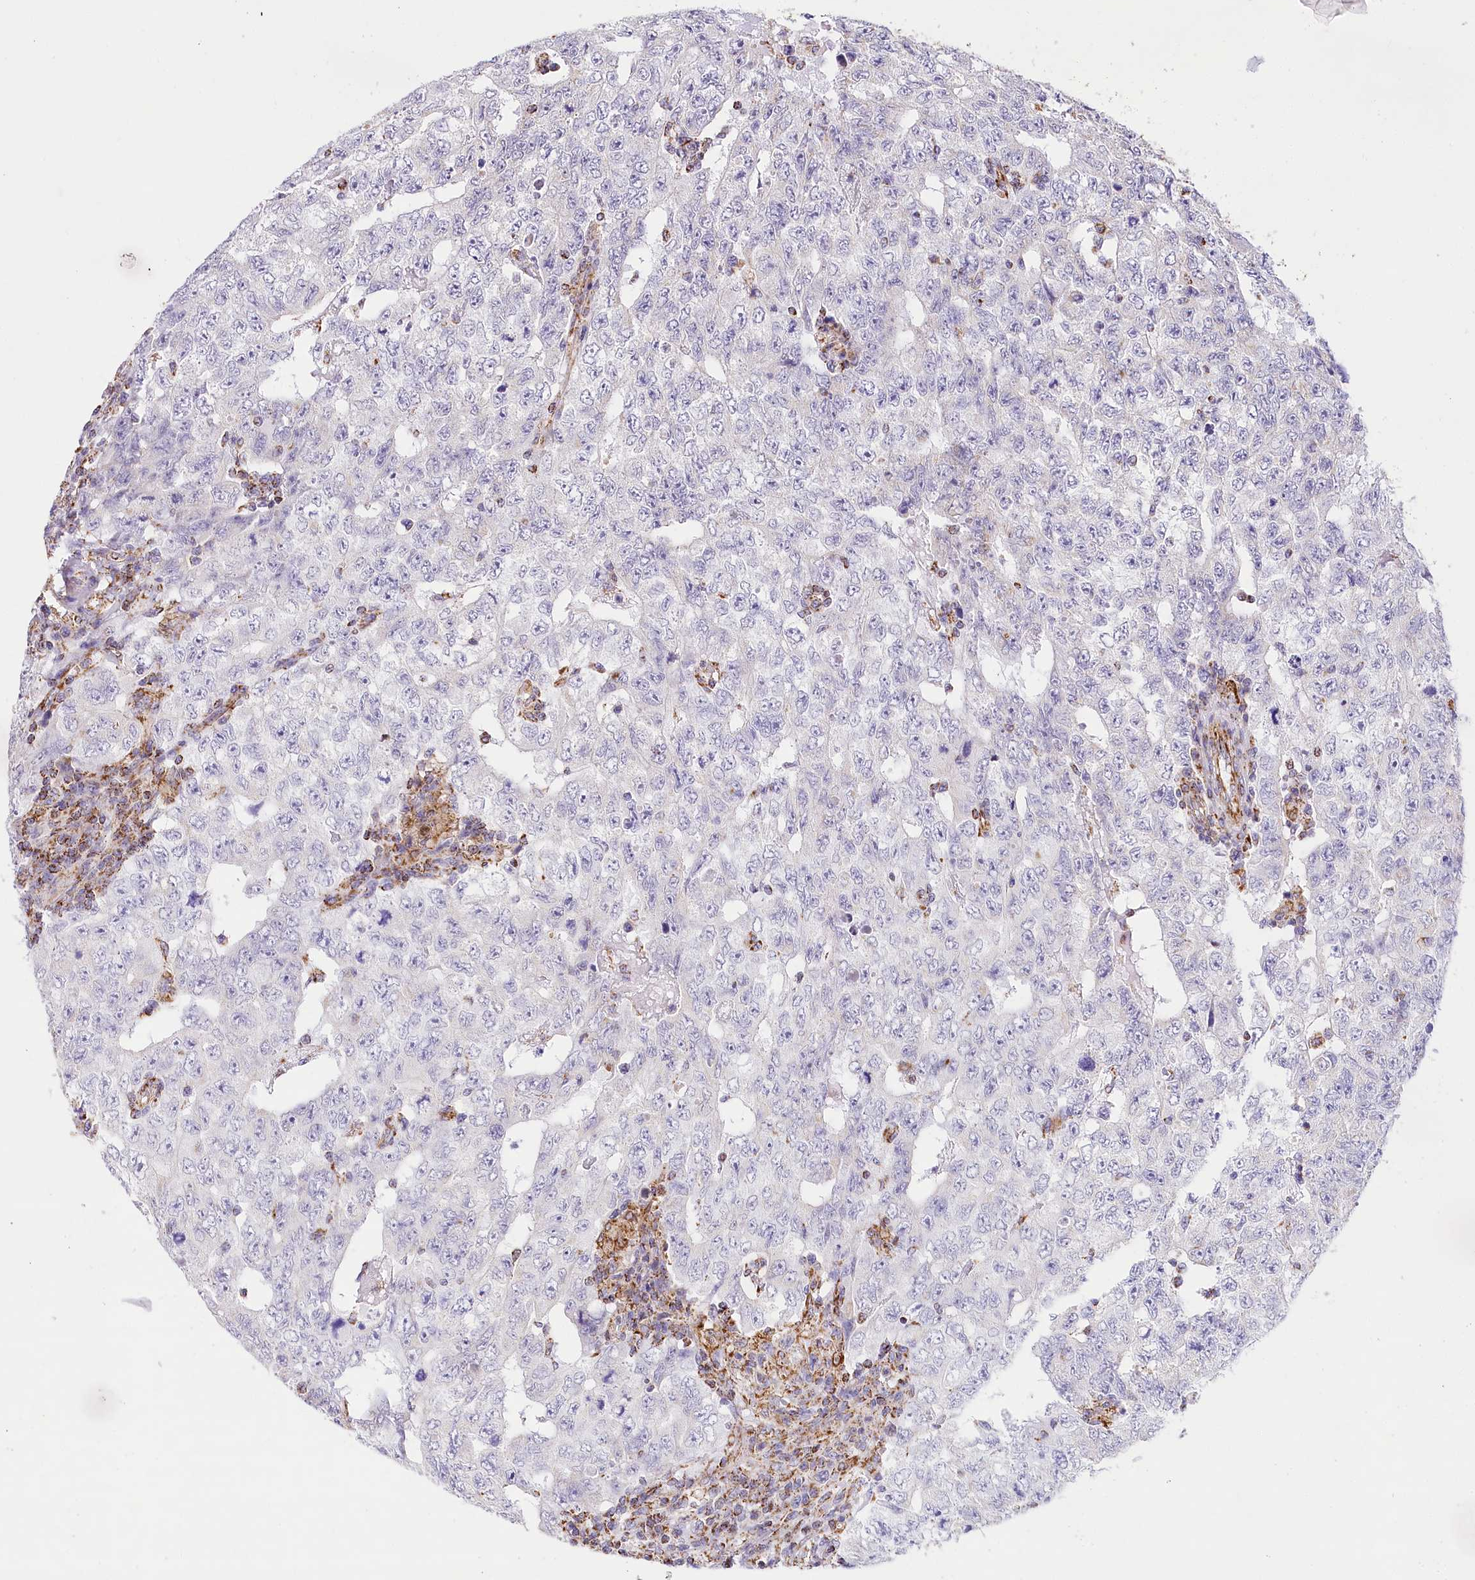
{"staining": {"intensity": "negative", "quantity": "none", "location": "none"}, "tissue": "testis cancer", "cell_type": "Tumor cells", "image_type": "cancer", "snomed": [{"axis": "morphology", "description": "Carcinoma, Embryonal, NOS"}, {"axis": "topography", "description": "Testis"}], "caption": "Immunohistochemistry (IHC) histopathology image of neoplastic tissue: testis cancer (embryonal carcinoma) stained with DAB demonstrates no significant protein positivity in tumor cells. The staining is performed using DAB brown chromogen with nuclei counter-stained in using hematoxylin.", "gene": "LSS", "patient": {"sex": "male", "age": 26}}